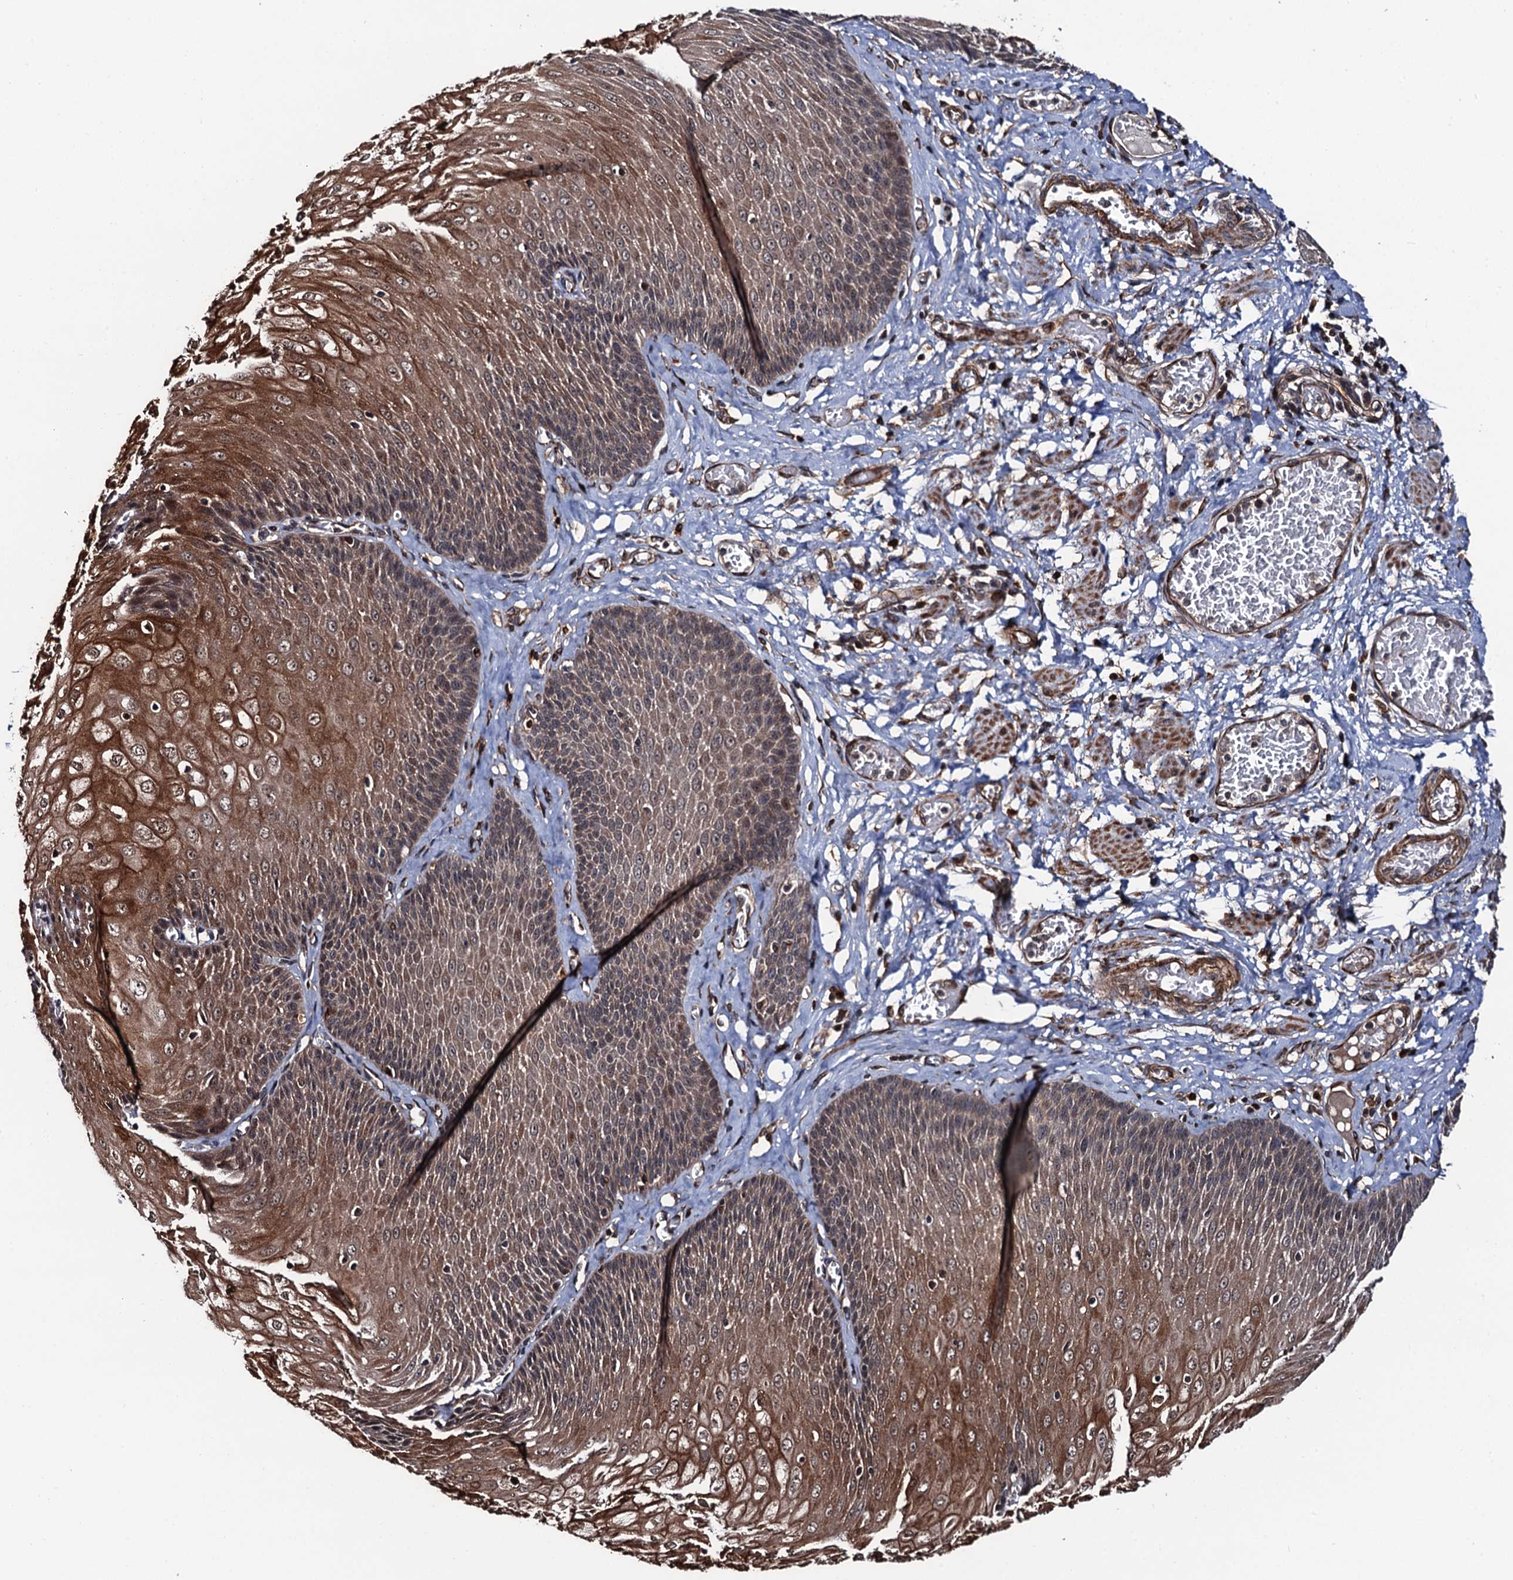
{"staining": {"intensity": "moderate", "quantity": ">75%", "location": "cytoplasmic/membranous,nuclear"}, "tissue": "esophagus", "cell_type": "Squamous epithelial cells", "image_type": "normal", "snomed": [{"axis": "morphology", "description": "Normal tissue, NOS"}, {"axis": "topography", "description": "Esophagus"}], "caption": "Esophagus was stained to show a protein in brown. There is medium levels of moderate cytoplasmic/membranous,nuclear expression in about >75% of squamous epithelial cells. The staining is performed using DAB (3,3'-diaminobenzidine) brown chromogen to label protein expression. The nuclei are counter-stained blue using hematoxylin.", "gene": "FSIP1", "patient": {"sex": "male", "age": 60}}